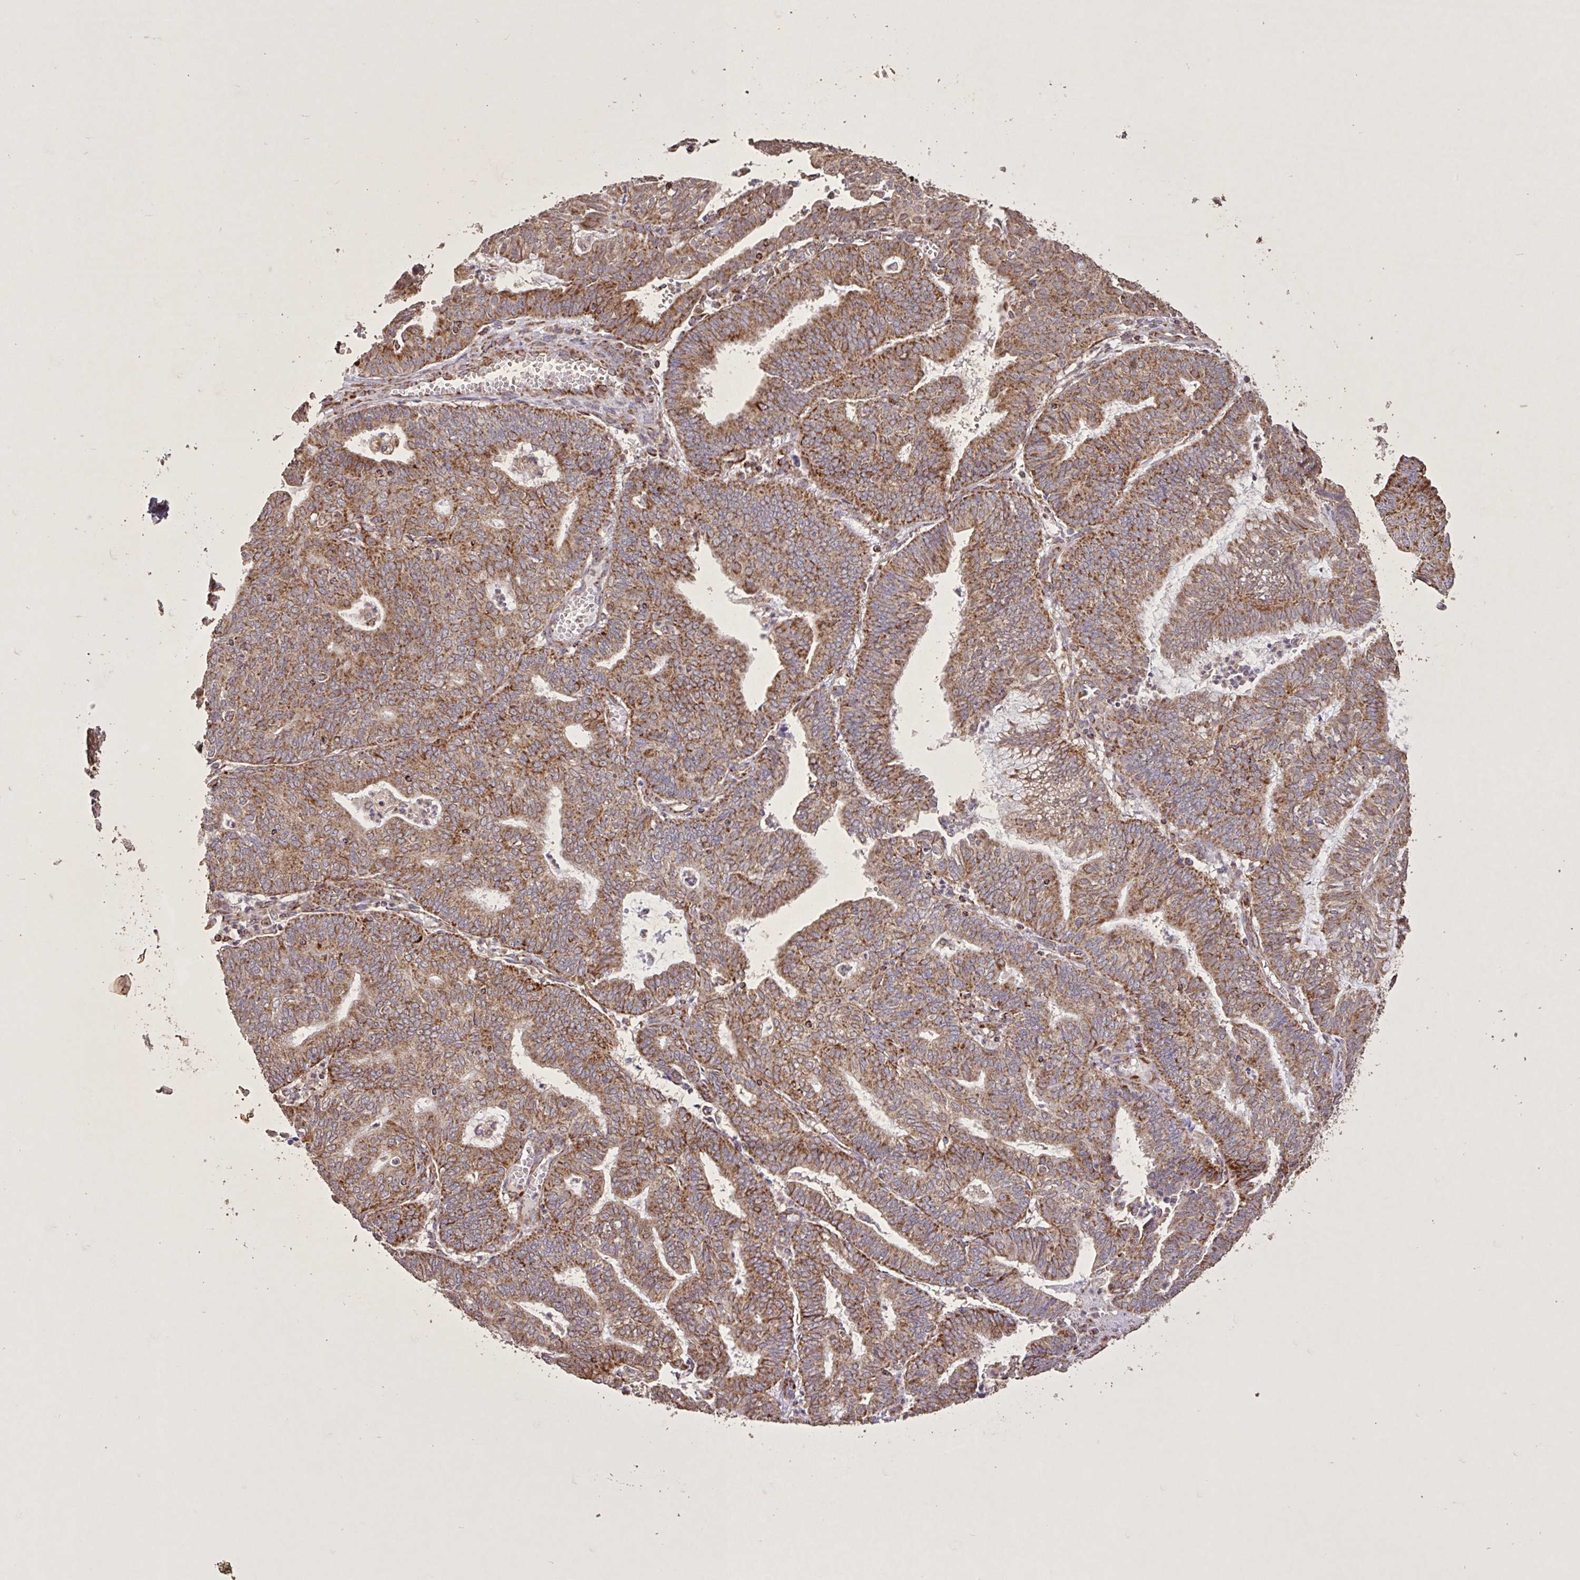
{"staining": {"intensity": "moderate", "quantity": ">75%", "location": "cytoplasmic/membranous"}, "tissue": "endometrial cancer", "cell_type": "Tumor cells", "image_type": "cancer", "snomed": [{"axis": "morphology", "description": "Adenocarcinoma, NOS"}, {"axis": "topography", "description": "Endometrium"}], "caption": "Brown immunohistochemical staining in endometrial cancer displays moderate cytoplasmic/membranous expression in approximately >75% of tumor cells.", "gene": "AGK", "patient": {"sex": "female", "age": 61}}